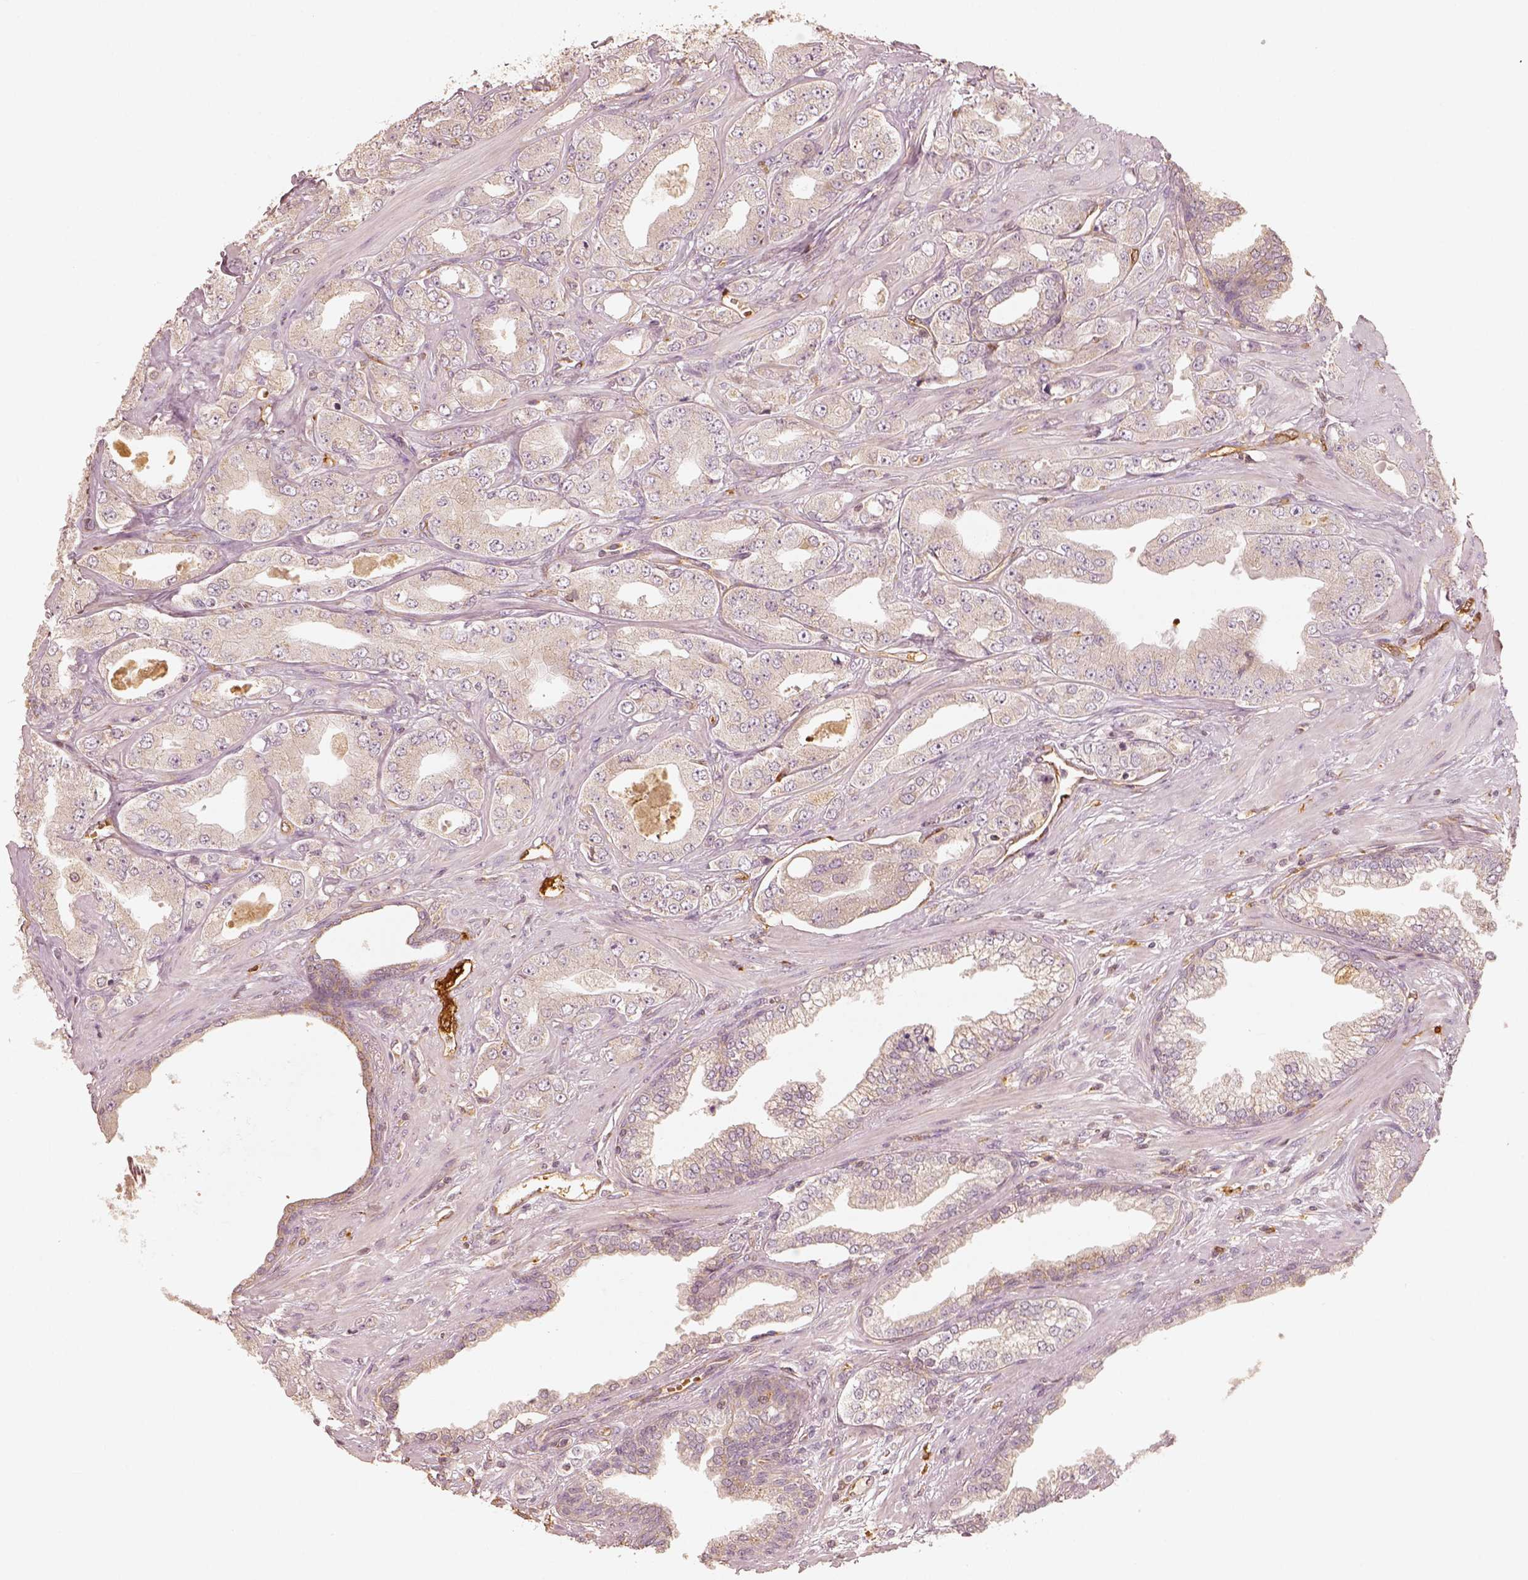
{"staining": {"intensity": "negative", "quantity": "none", "location": "none"}, "tissue": "prostate cancer", "cell_type": "Tumor cells", "image_type": "cancer", "snomed": [{"axis": "morphology", "description": "Adenocarcinoma, Low grade"}, {"axis": "topography", "description": "Prostate"}], "caption": "Image shows no protein positivity in tumor cells of adenocarcinoma (low-grade) (prostate) tissue.", "gene": "FSCN1", "patient": {"sex": "male", "age": 60}}